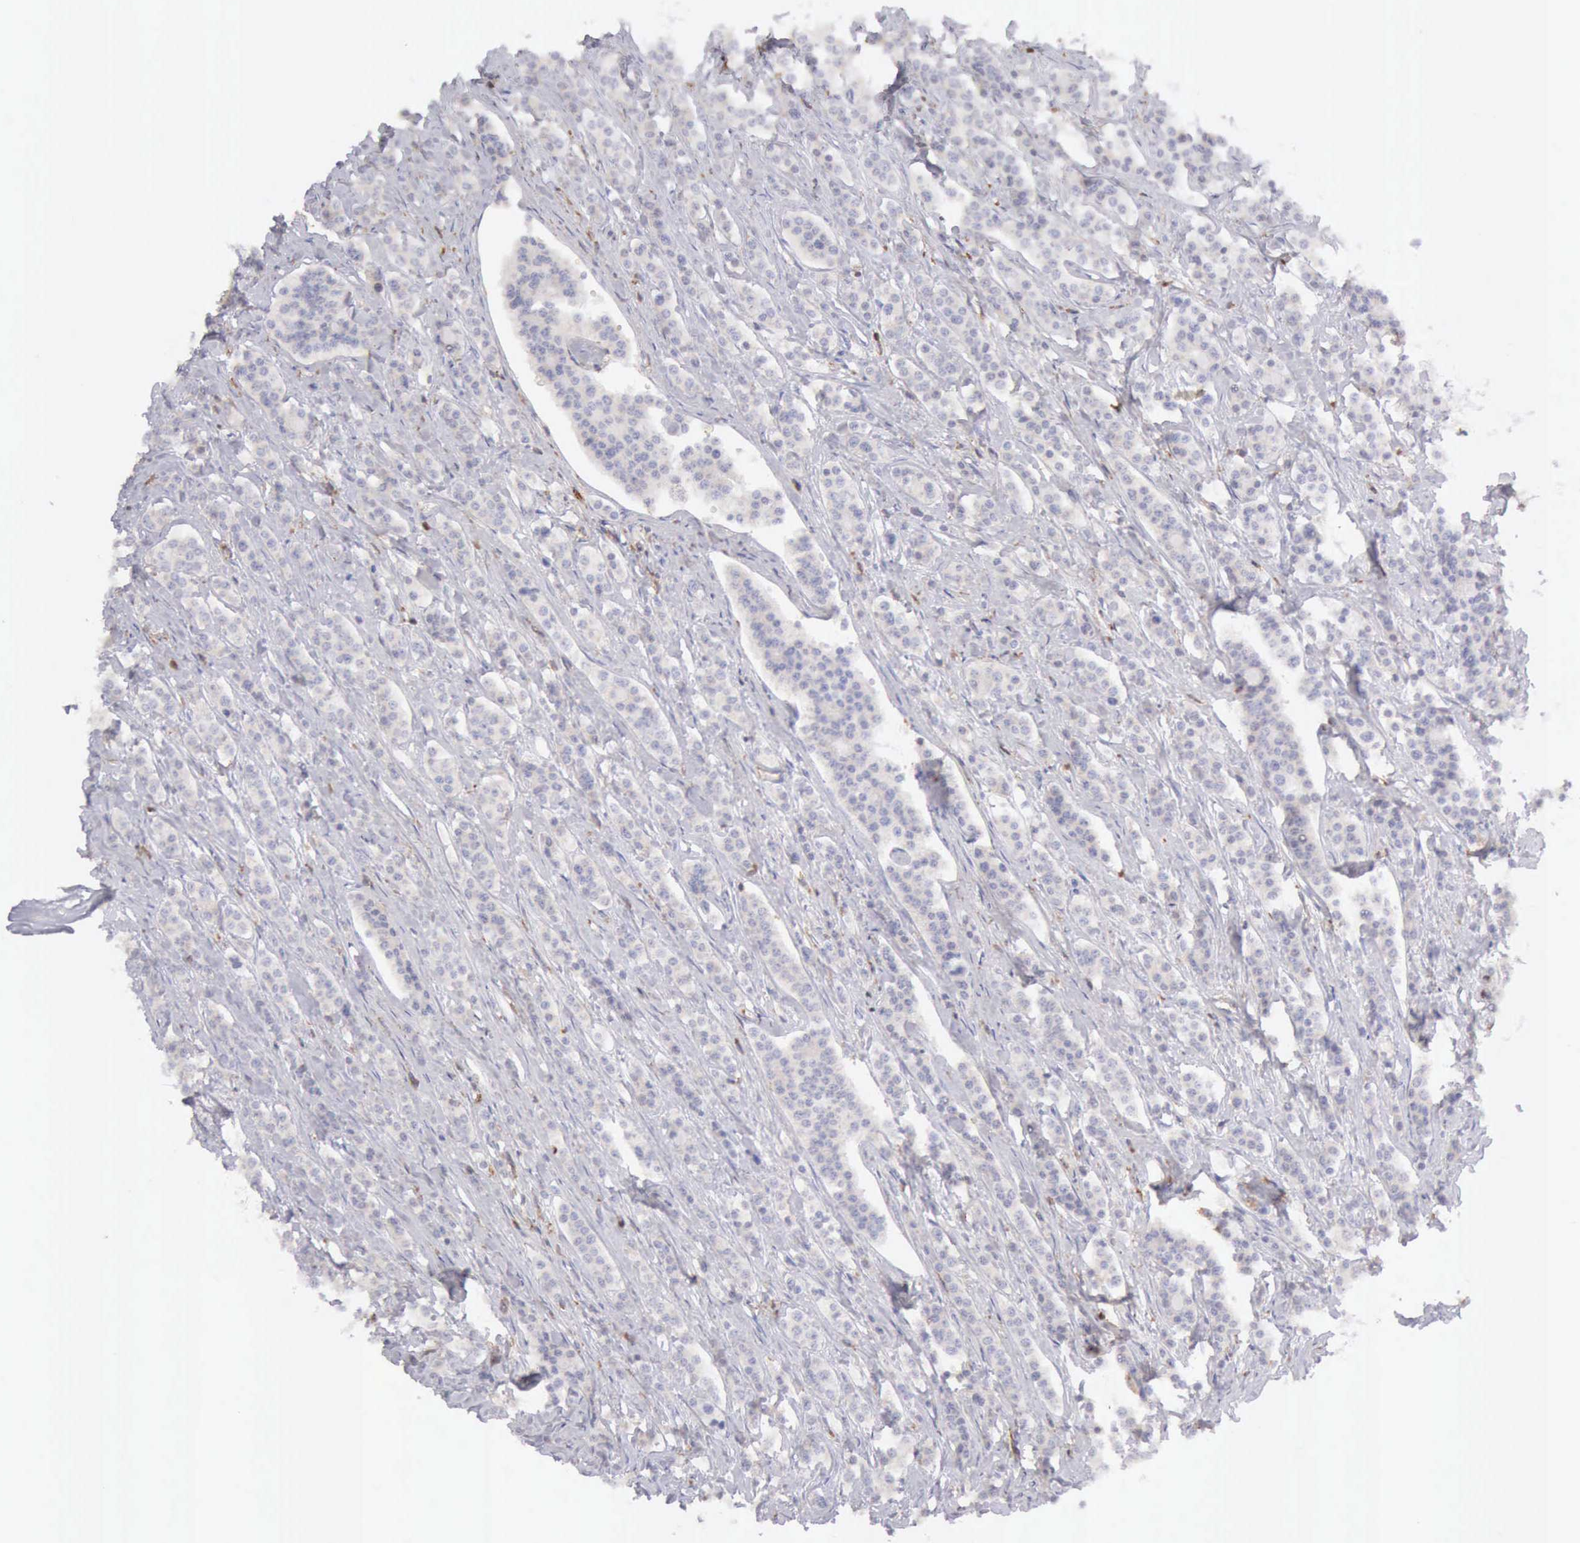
{"staining": {"intensity": "negative", "quantity": "none", "location": "none"}, "tissue": "carcinoid", "cell_type": "Tumor cells", "image_type": "cancer", "snomed": [{"axis": "morphology", "description": "Carcinoid, malignant, NOS"}, {"axis": "topography", "description": "Small intestine"}], "caption": "There is no significant staining in tumor cells of carcinoid.", "gene": "ARHGAP4", "patient": {"sex": "male", "age": 63}}